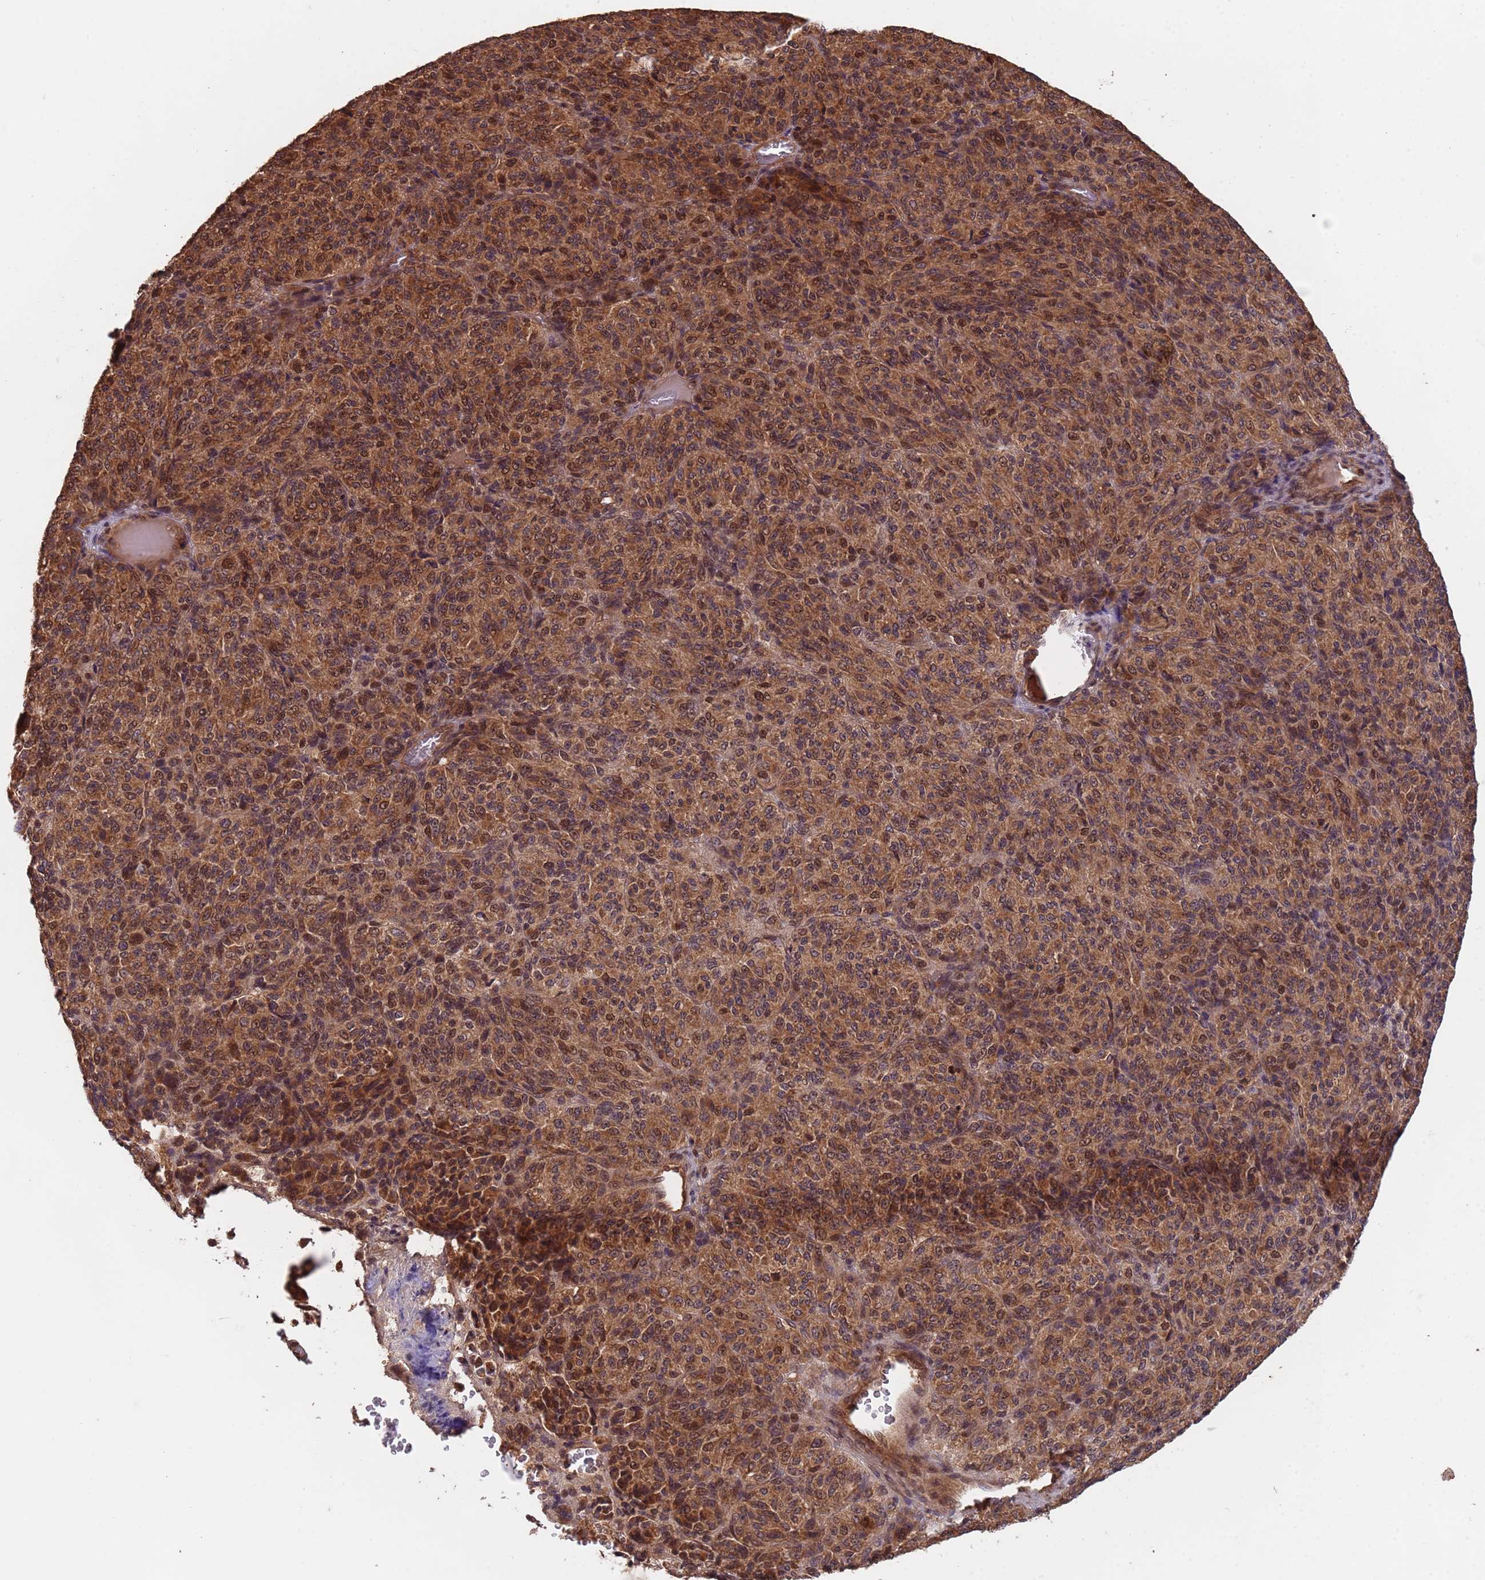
{"staining": {"intensity": "moderate", "quantity": ">75%", "location": "cytoplasmic/membranous,nuclear"}, "tissue": "melanoma", "cell_type": "Tumor cells", "image_type": "cancer", "snomed": [{"axis": "morphology", "description": "Malignant melanoma, Metastatic site"}, {"axis": "topography", "description": "Brain"}], "caption": "Immunohistochemical staining of melanoma displays medium levels of moderate cytoplasmic/membranous and nuclear protein positivity in about >75% of tumor cells. (DAB (3,3'-diaminobenzidine) IHC with brightfield microscopy, high magnification).", "gene": "ERI1", "patient": {"sex": "female", "age": 56}}